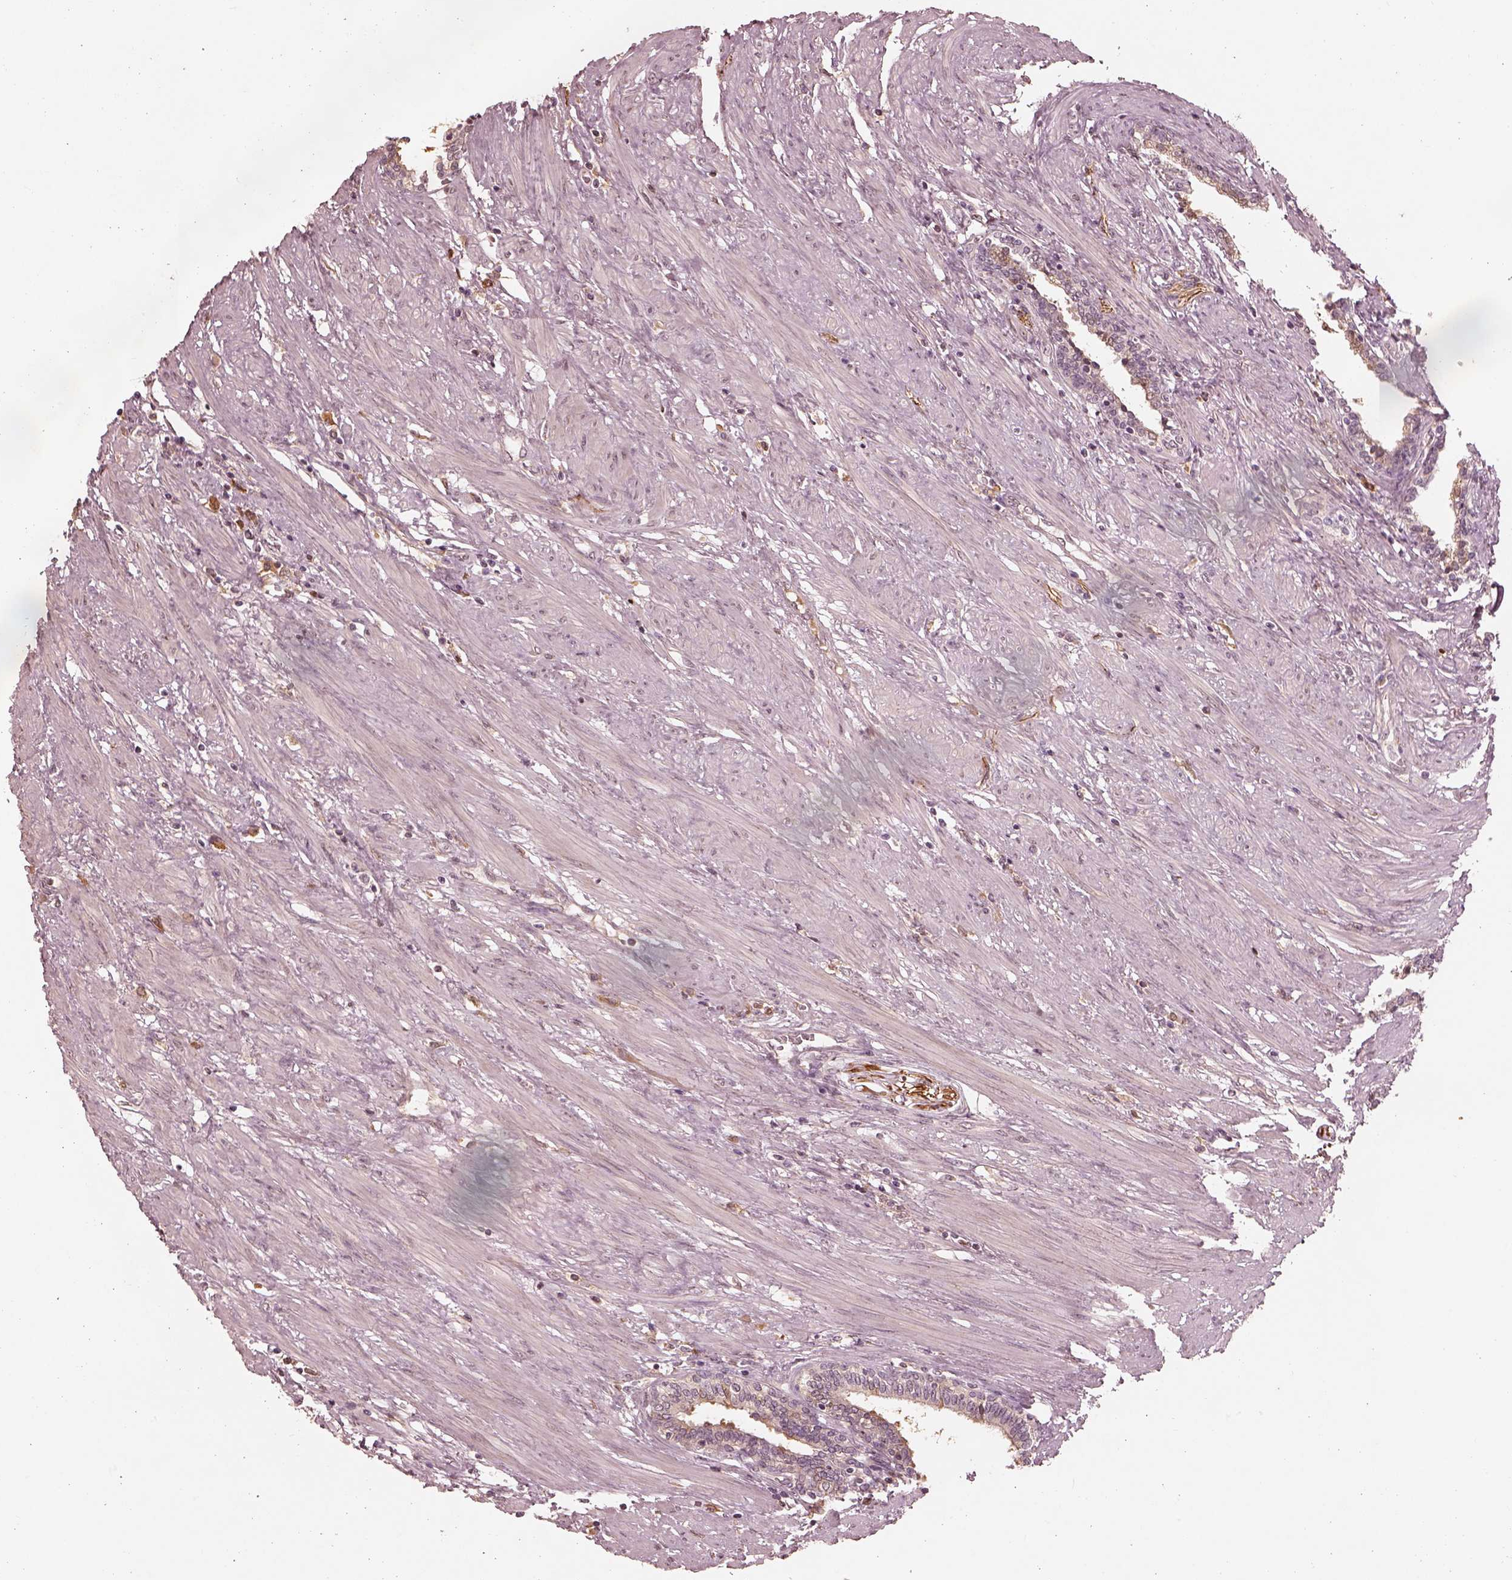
{"staining": {"intensity": "negative", "quantity": "none", "location": "none"}, "tissue": "prostate", "cell_type": "Glandular cells", "image_type": "normal", "snomed": [{"axis": "morphology", "description": "Normal tissue, NOS"}, {"axis": "topography", "description": "Prostate"}], "caption": "There is no significant expression in glandular cells of prostate. (Brightfield microscopy of DAB (3,3'-diaminobenzidine) IHC at high magnification).", "gene": "CALR3", "patient": {"sex": "male", "age": 55}}